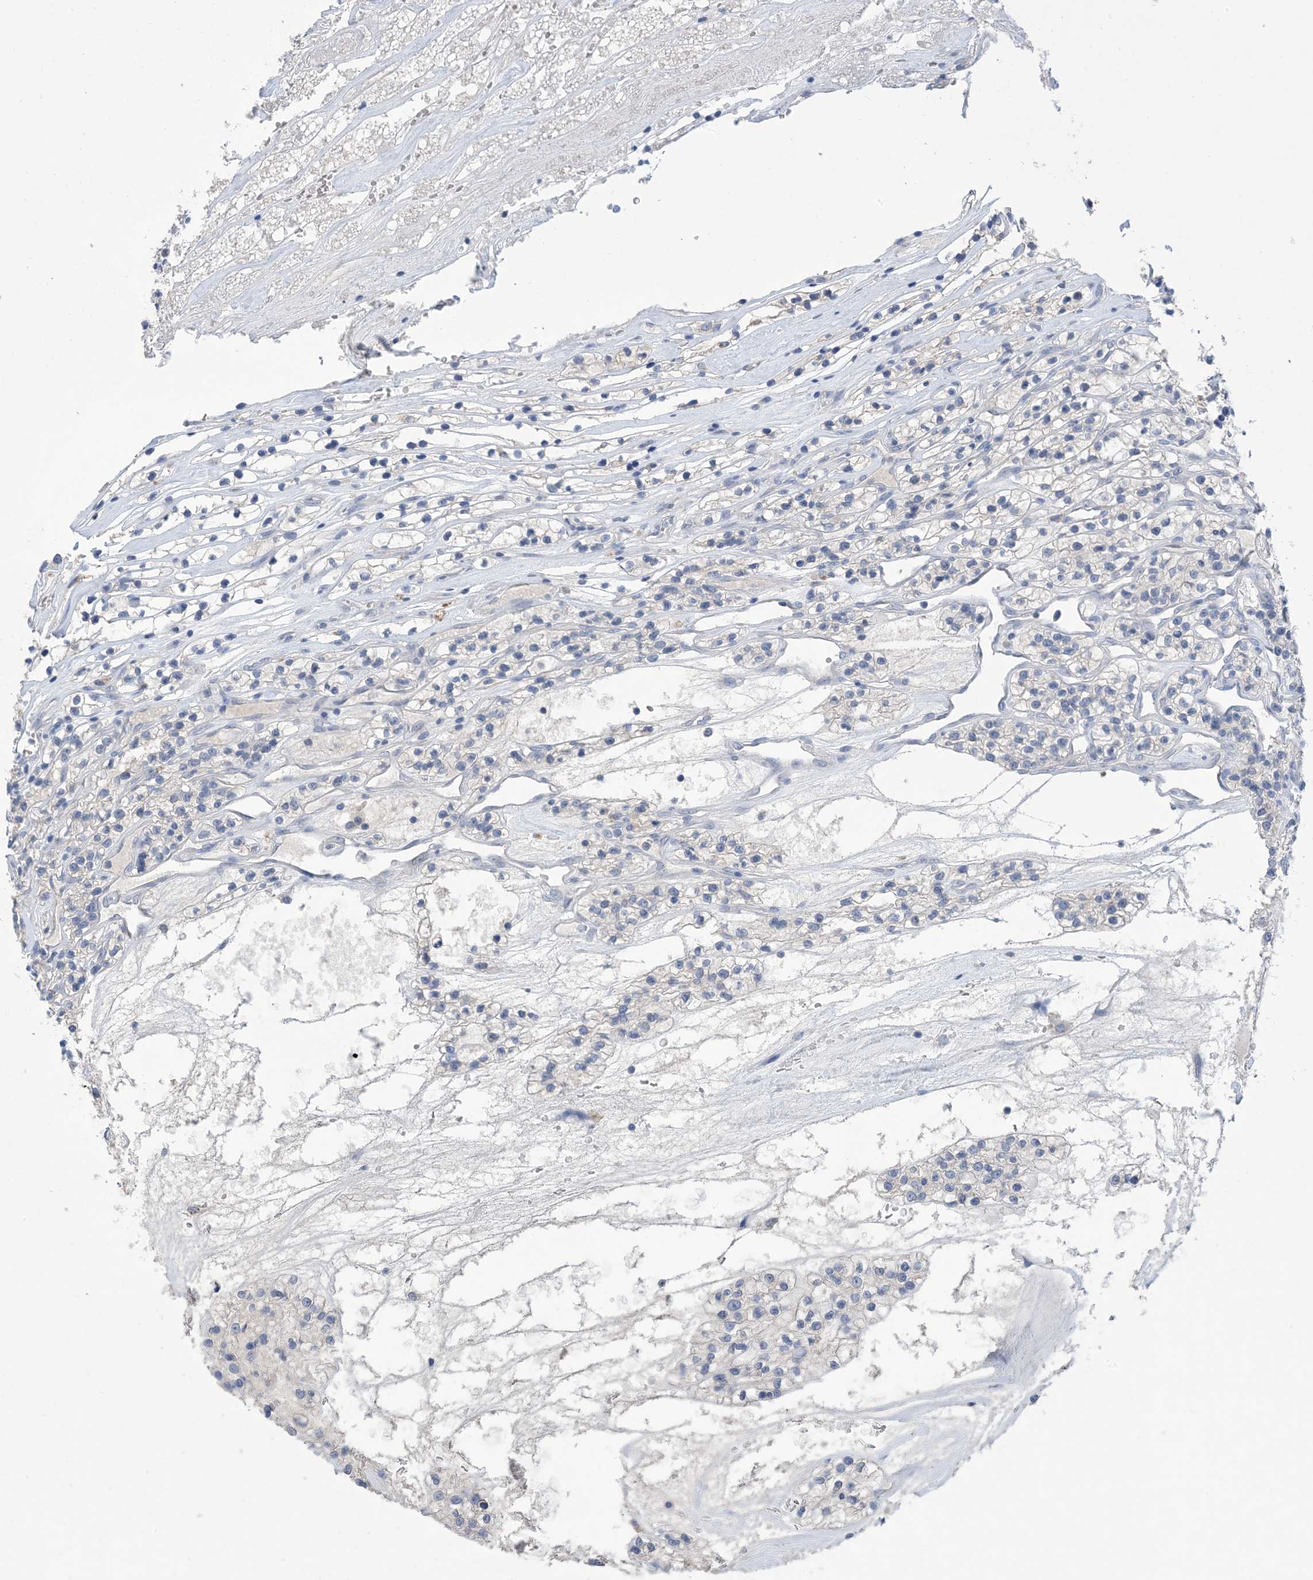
{"staining": {"intensity": "negative", "quantity": "none", "location": "none"}, "tissue": "renal cancer", "cell_type": "Tumor cells", "image_type": "cancer", "snomed": [{"axis": "morphology", "description": "Adenocarcinoma, NOS"}, {"axis": "topography", "description": "Kidney"}], "caption": "Tumor cells are negative for brown protein staining in renal adenocarcinoma.", "gene": "DSC3", "patient": {"sex": "female", "age": 57}}